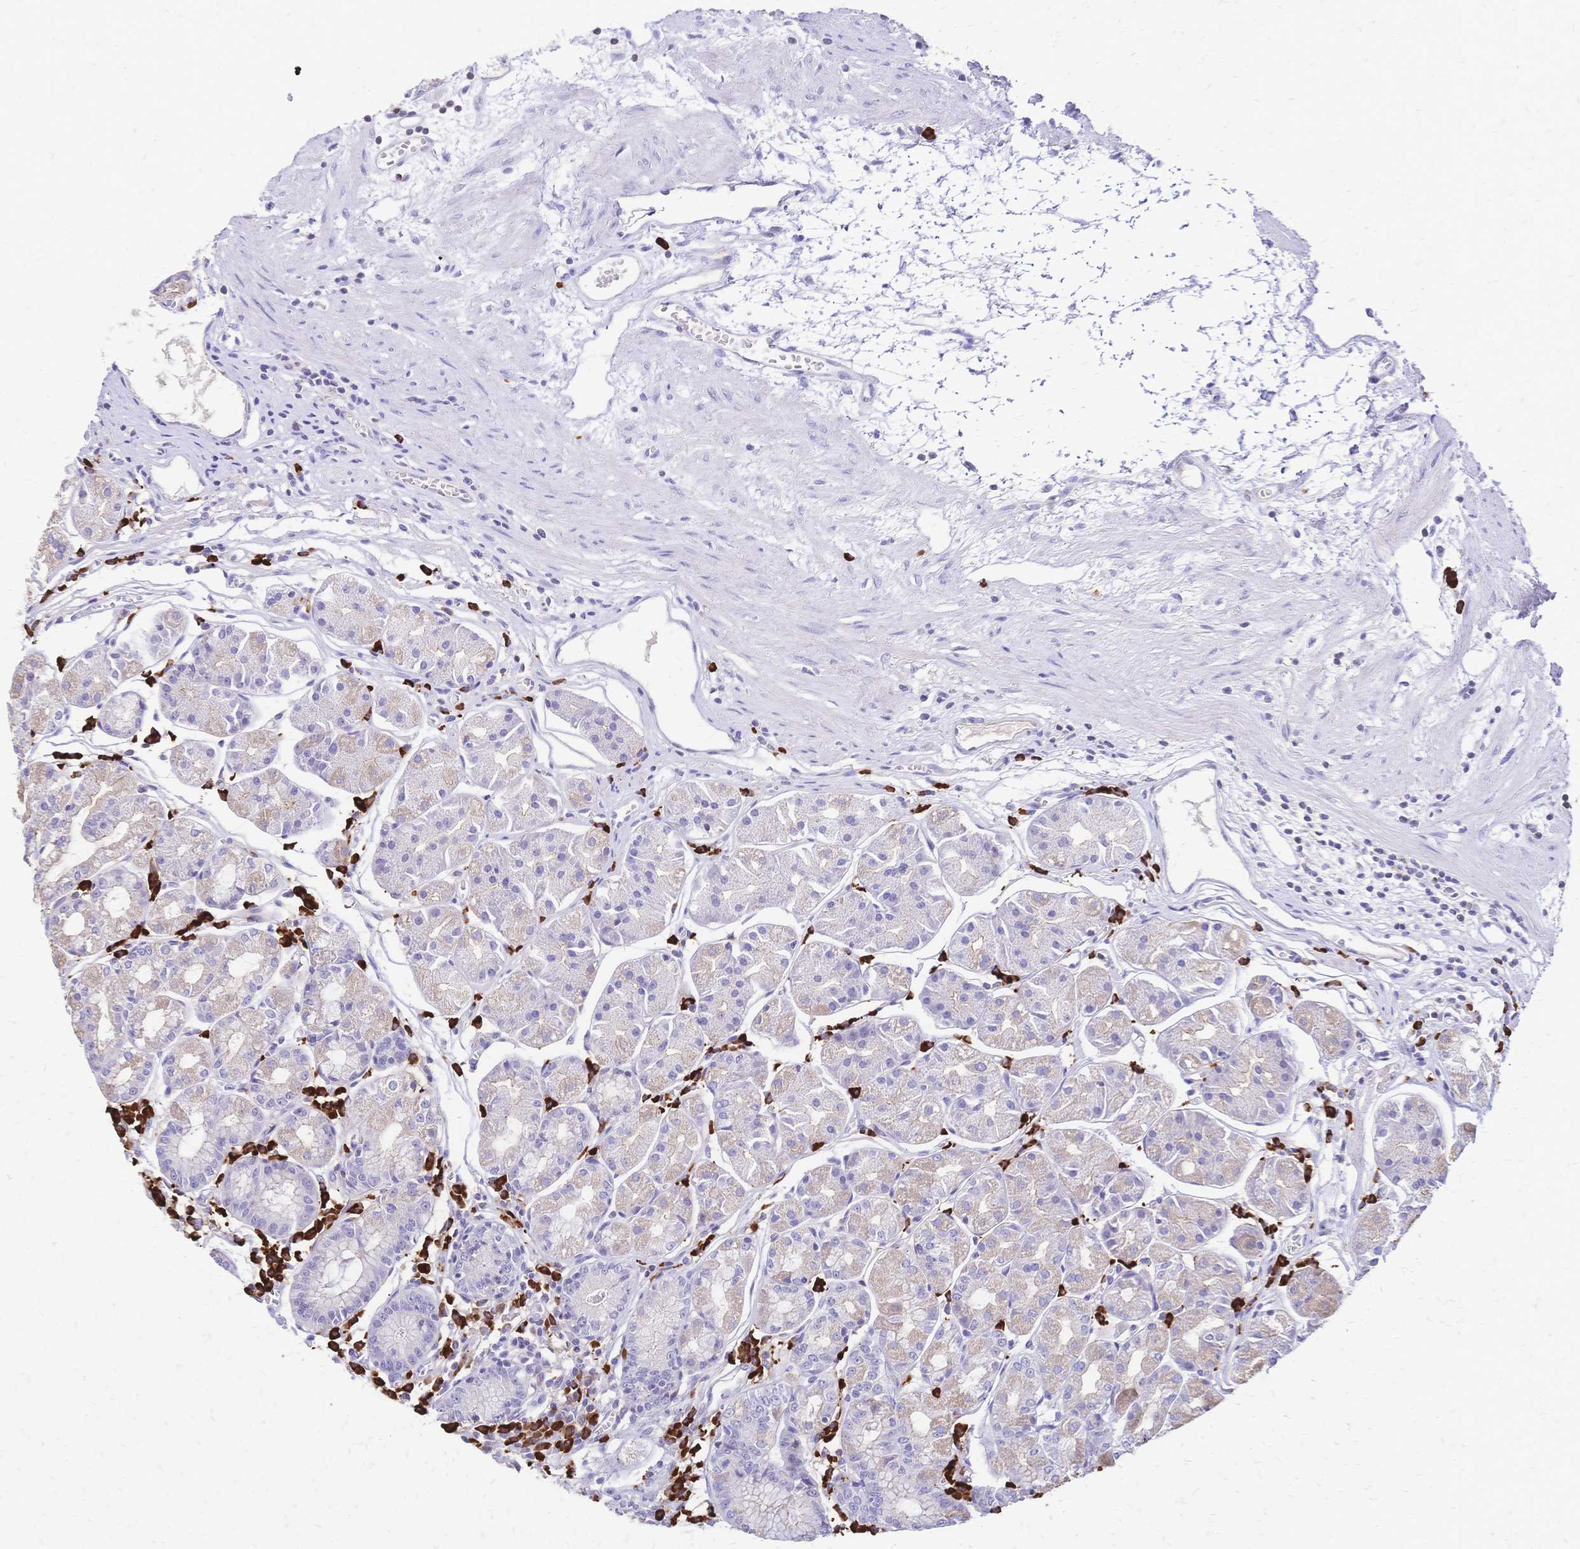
{"staining": {"intensity": "weak", "quantity": "<25%", "location": "cytoplasmic/membranous"}, "tissue": "stomach", "cell_type": "Glandular cells", "image_type": "normal", "snomed": [{"axis": "morphology", "description": "Normal tissue, NOS"}, {"axis": "topography", "description": "Stomach"}], "caption": "Immunohistochemical staining of benign human stomach reveals no significant staining in glandular cells. (DAB IHC visualized using brightfield microscopy, high magnification).", "gene": "IL2RA", "patient": {"sex": "male", "age": 55}}